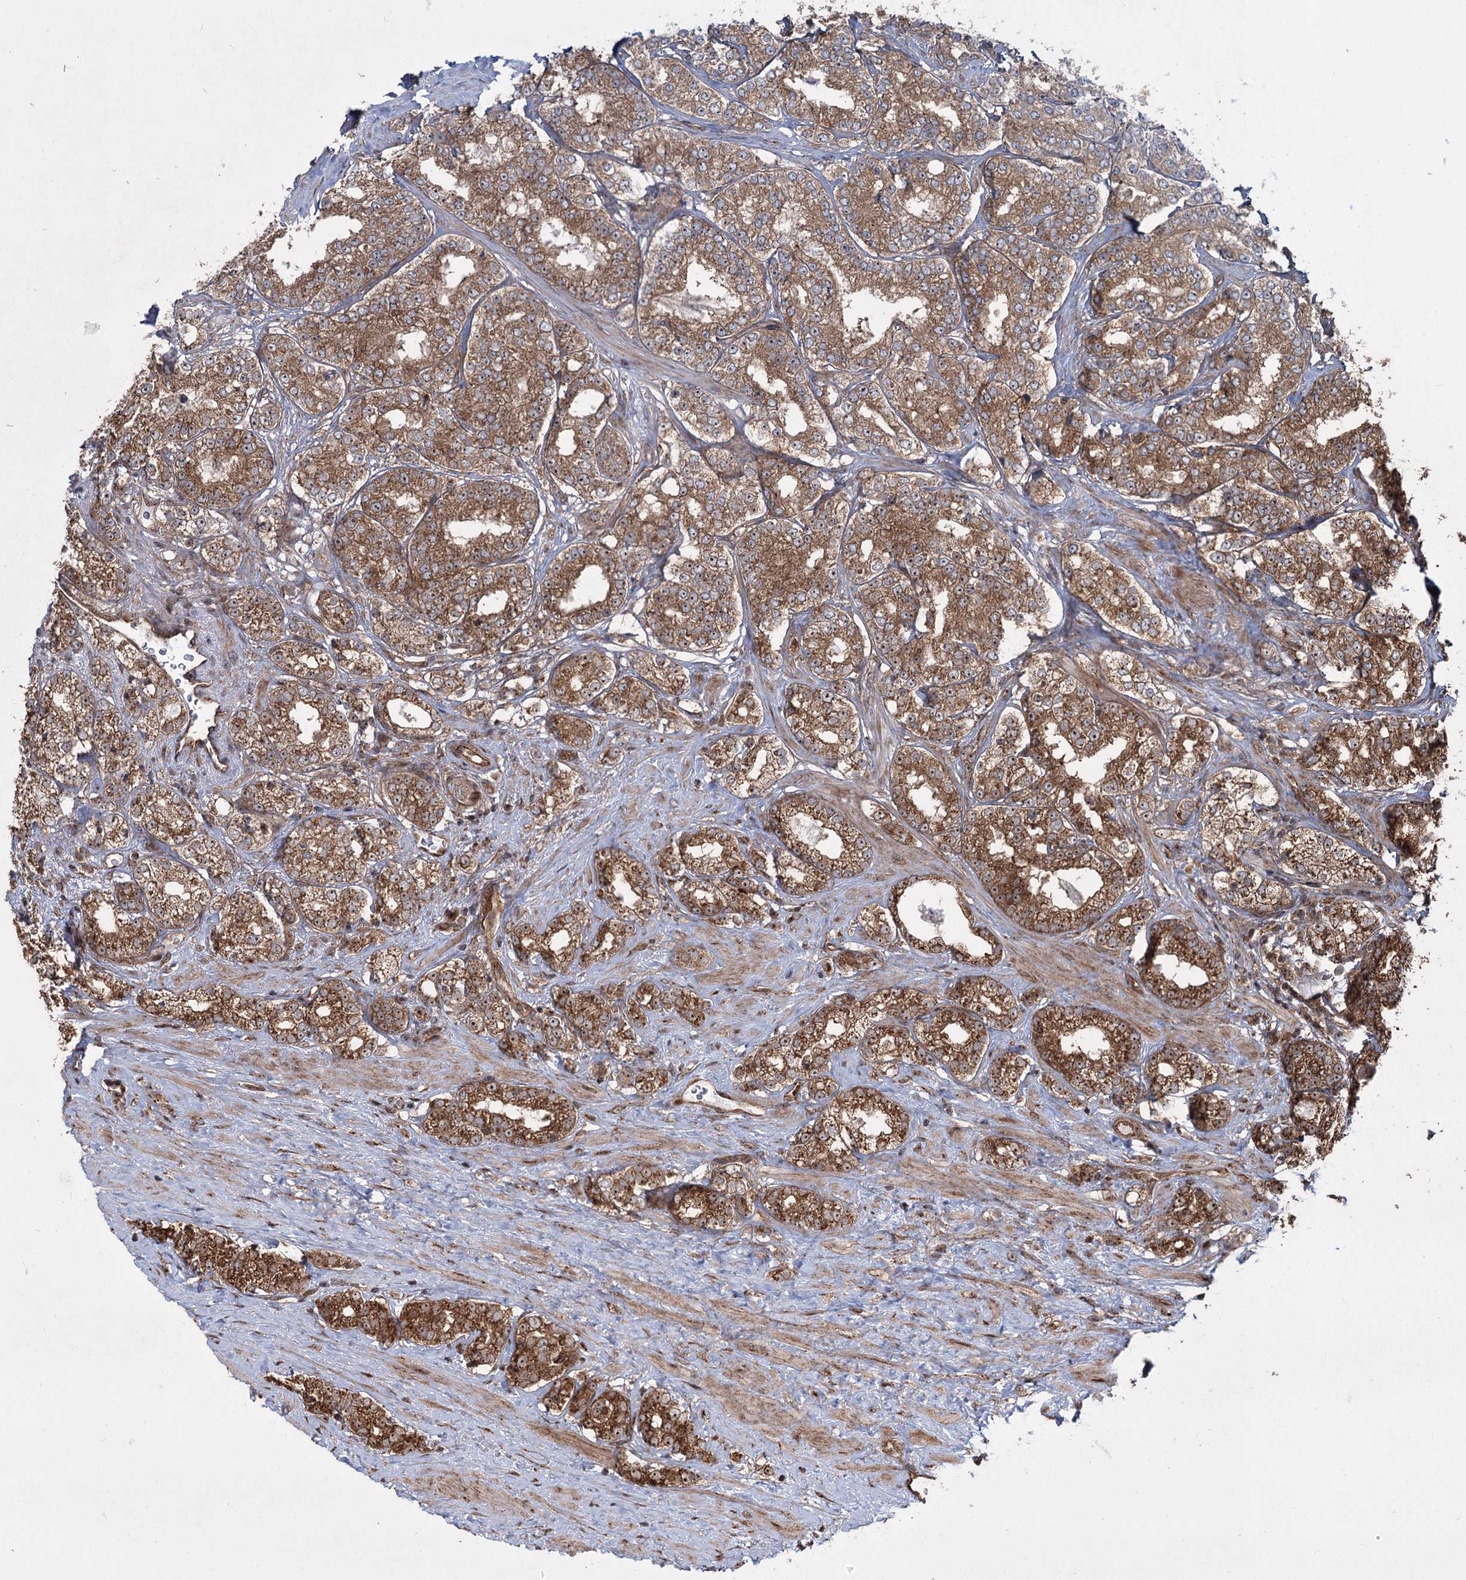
{"staining": {"intensity": "strong", "quantity": ">75%", "location": "cytoplasmic/membranous,nuclear"}, "tissue": "prostate cancer", "cell_type": "Tumor cells", "image_type": "cancer", "snomed": [{"axis": "morphology", "description": "Normal tissue, NOS"}, {"axis": "morphology", "description": "Adenocarcinoma, High grade"}, {"axis": "topography", "description": "Prostate"}], "caption": "Approximately >75% of tumor cells in prostate cancer reveal strong cytoplasmic/membranous and nuclear protein positivity as visualized by brown immunohistochemical staining.", "gene": "SERINC5", "patient": {"sex": "male", "age": 83}}